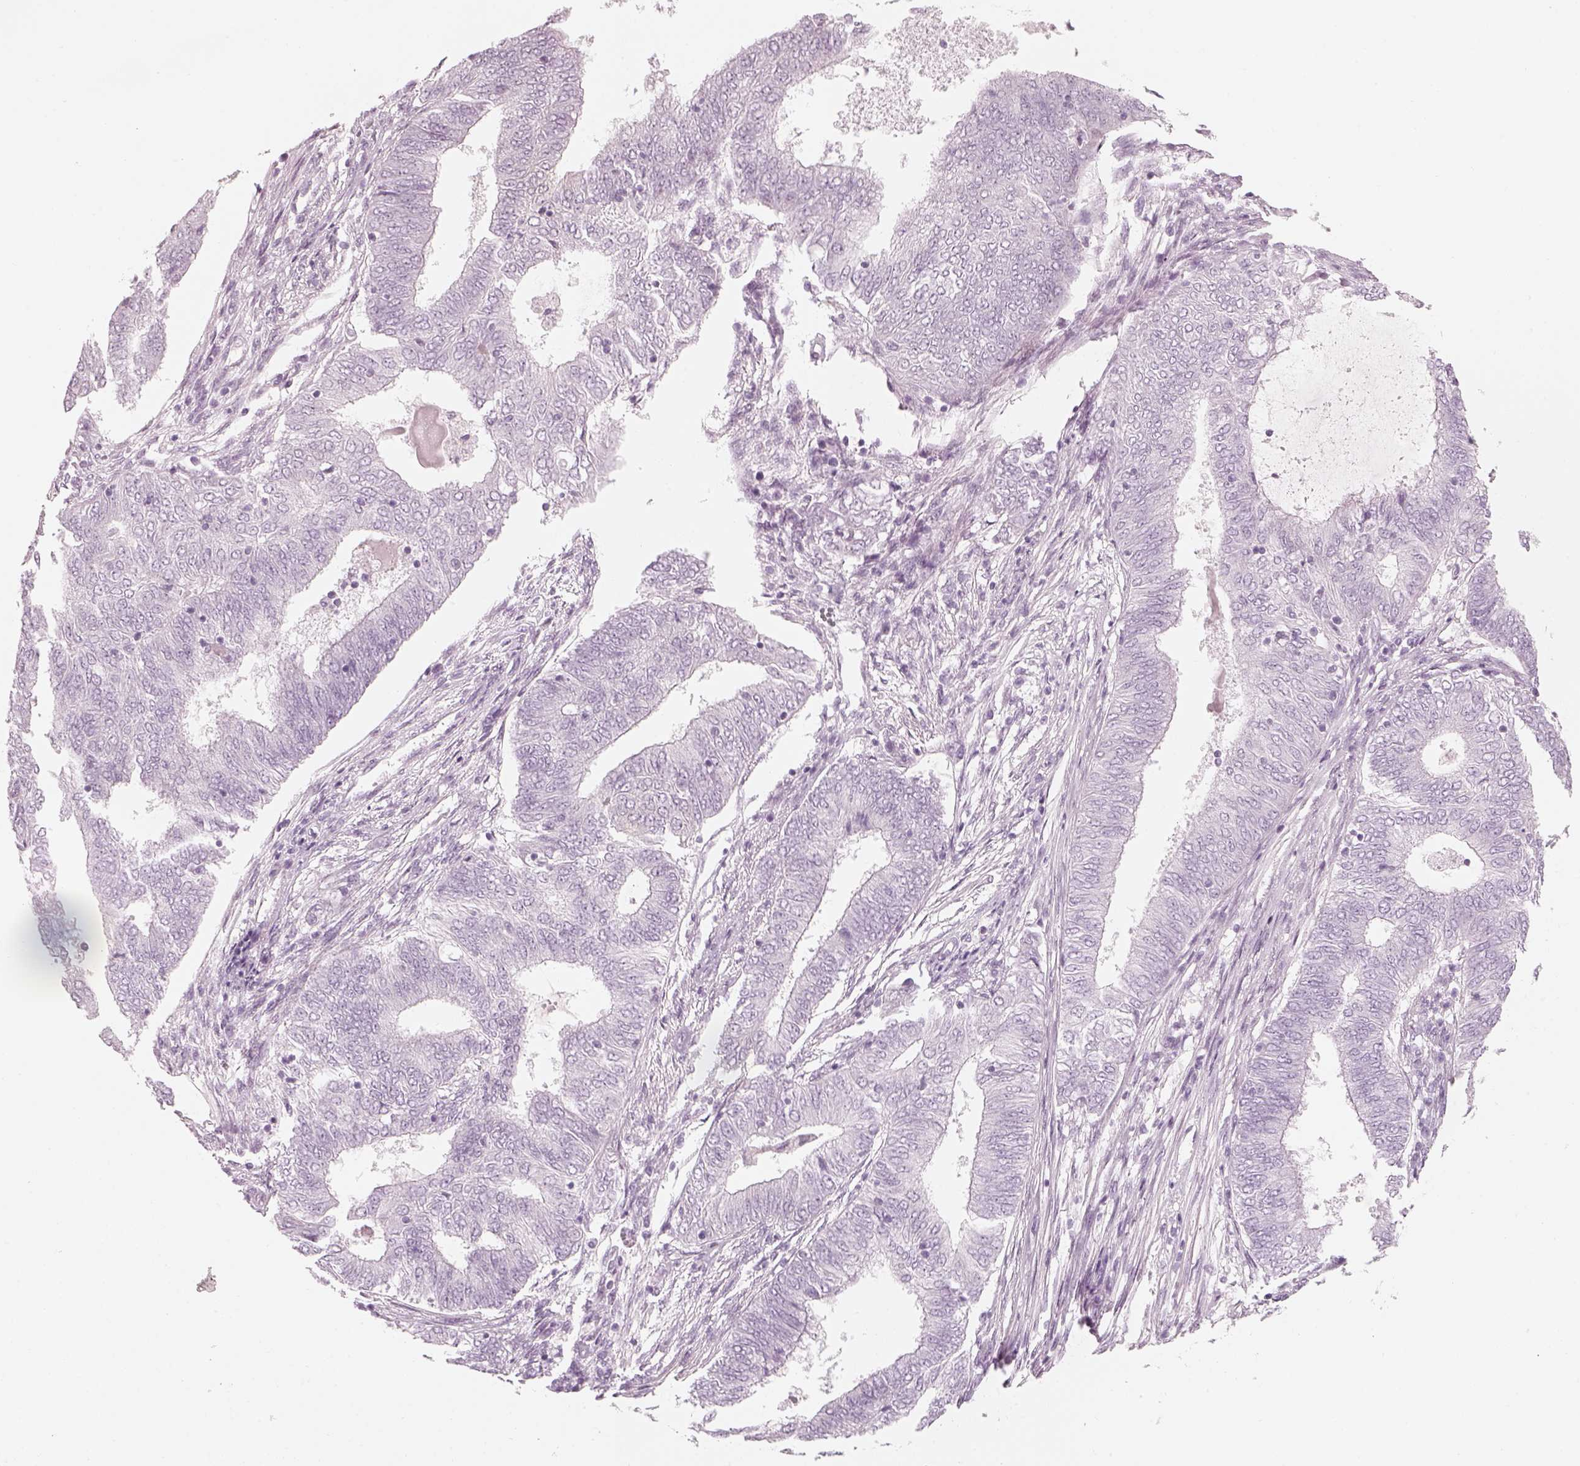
{"staining": {"intensity": "negative", "quantity": "none", "location": "none"}, "tissue": "endometrial cancer", "cell_type": "Tumor cells", "image_type": "cancer", "snomed": [{"axis": "morphology", "description": "Adenocarcinoma, NOS"}, {"axis": "topography", "description": "Endometrium"}], "caption": "Protein analysis of endometrial adenocarcinoma shows no significant expression in tumor cells.", "gene": "GAS2L2", "patient": {"sex": "female", "age": 62}}